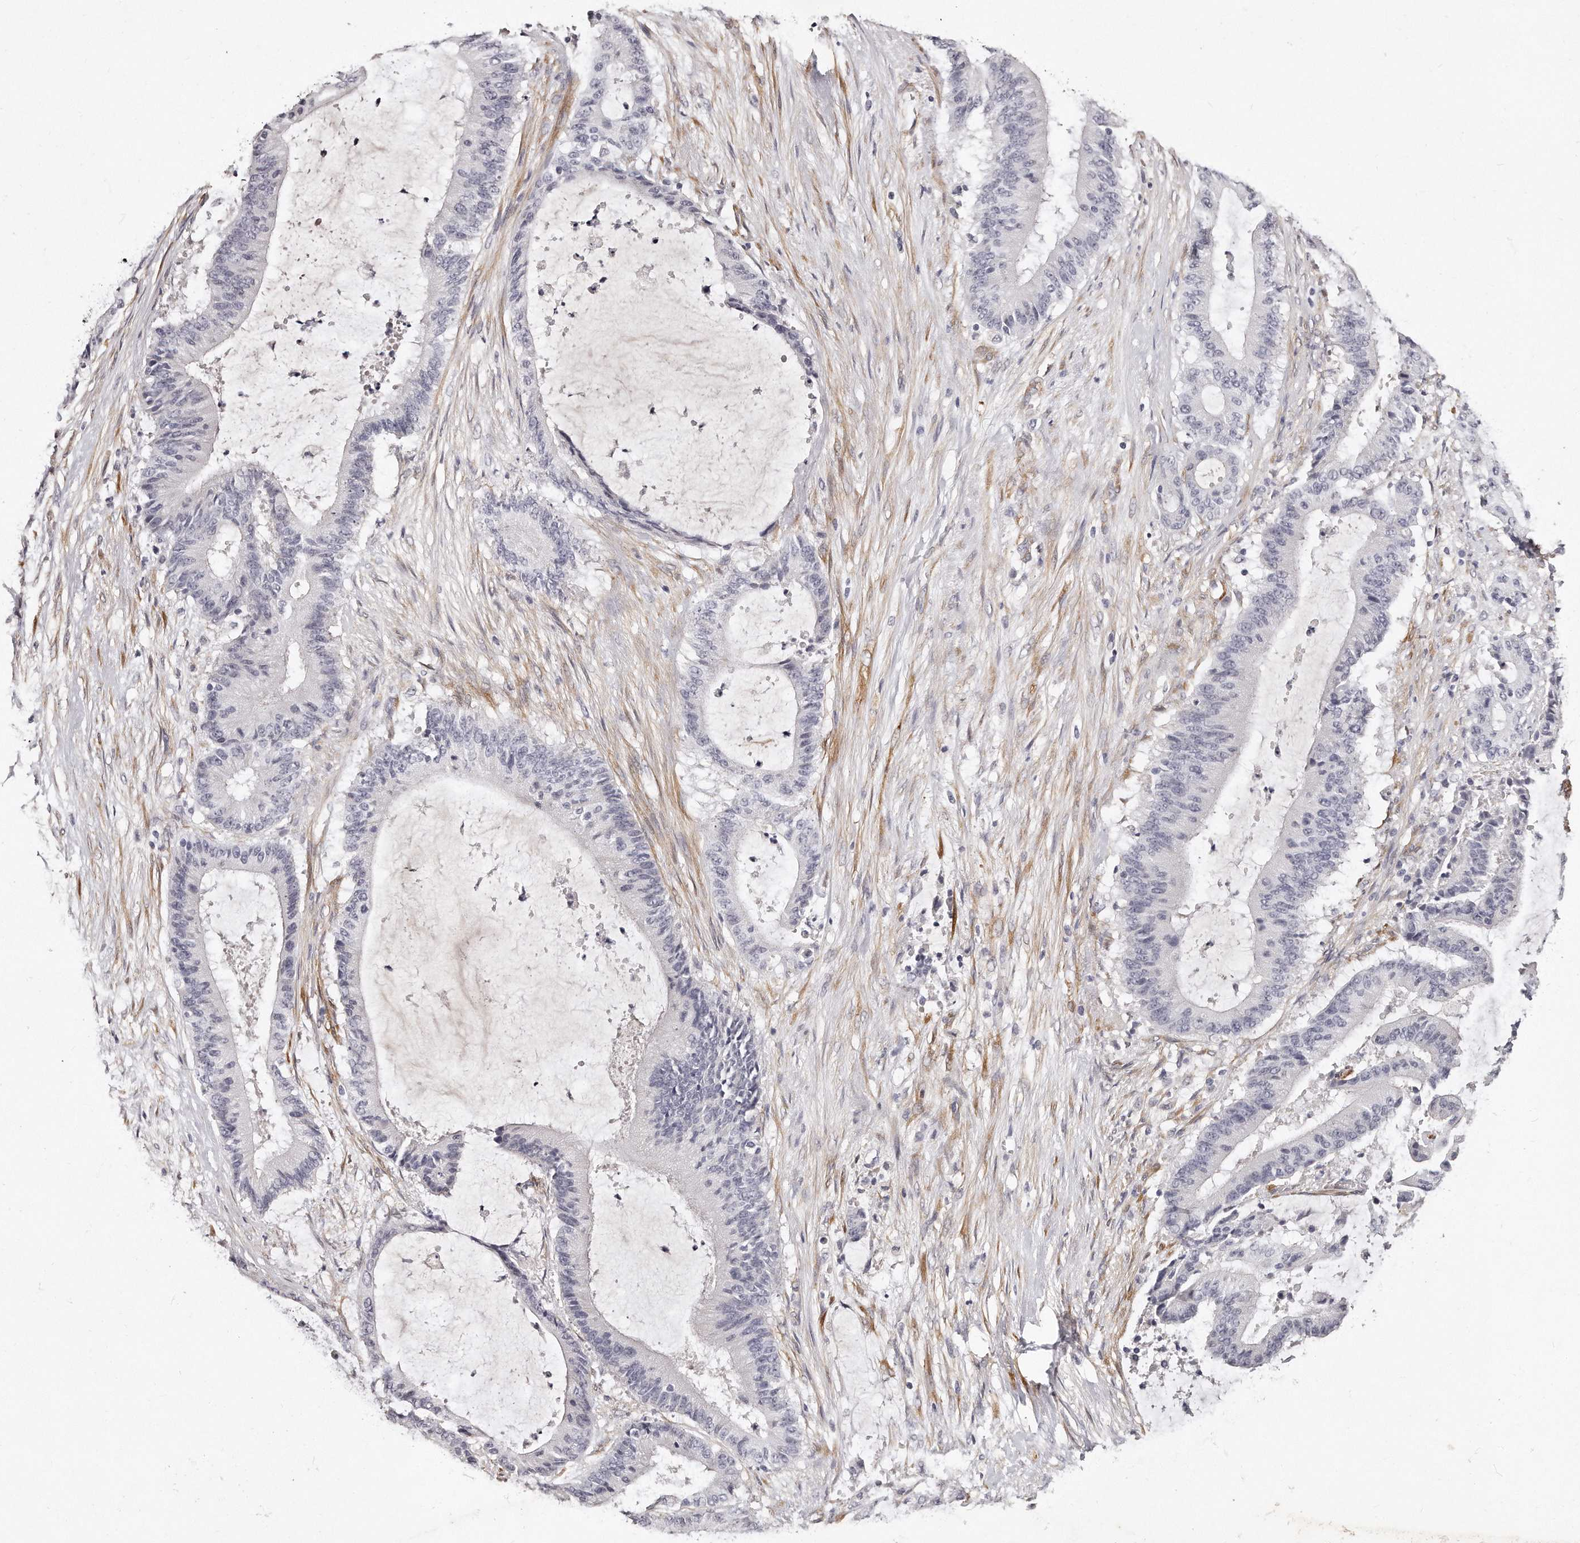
{"staining": {"intensity": "negative", "quantity": "none", "location": "none"}, "tissue": "liver cancer", "cell_type": "Tumor cells", "image_type": "cancer", "snomed": [{"axis": "morphology", "description": "Normal tissue, NOS"}, {"axis": "morphology", "description": "Cholangiocarcinoma"}, {"axis": "topography", "description": "Liver"}, {"axis": "topography", "description": "Peripheral nerve tissue"}], "caption": "IHC histopathology image of neoplastic tissue: human liver cancer (cholangiocarcinoma) stained with DAB displays no significant protein positivity in tumor cells.", "gene": "LMOD1", "patient": {"sex": "female", "age": 73}}